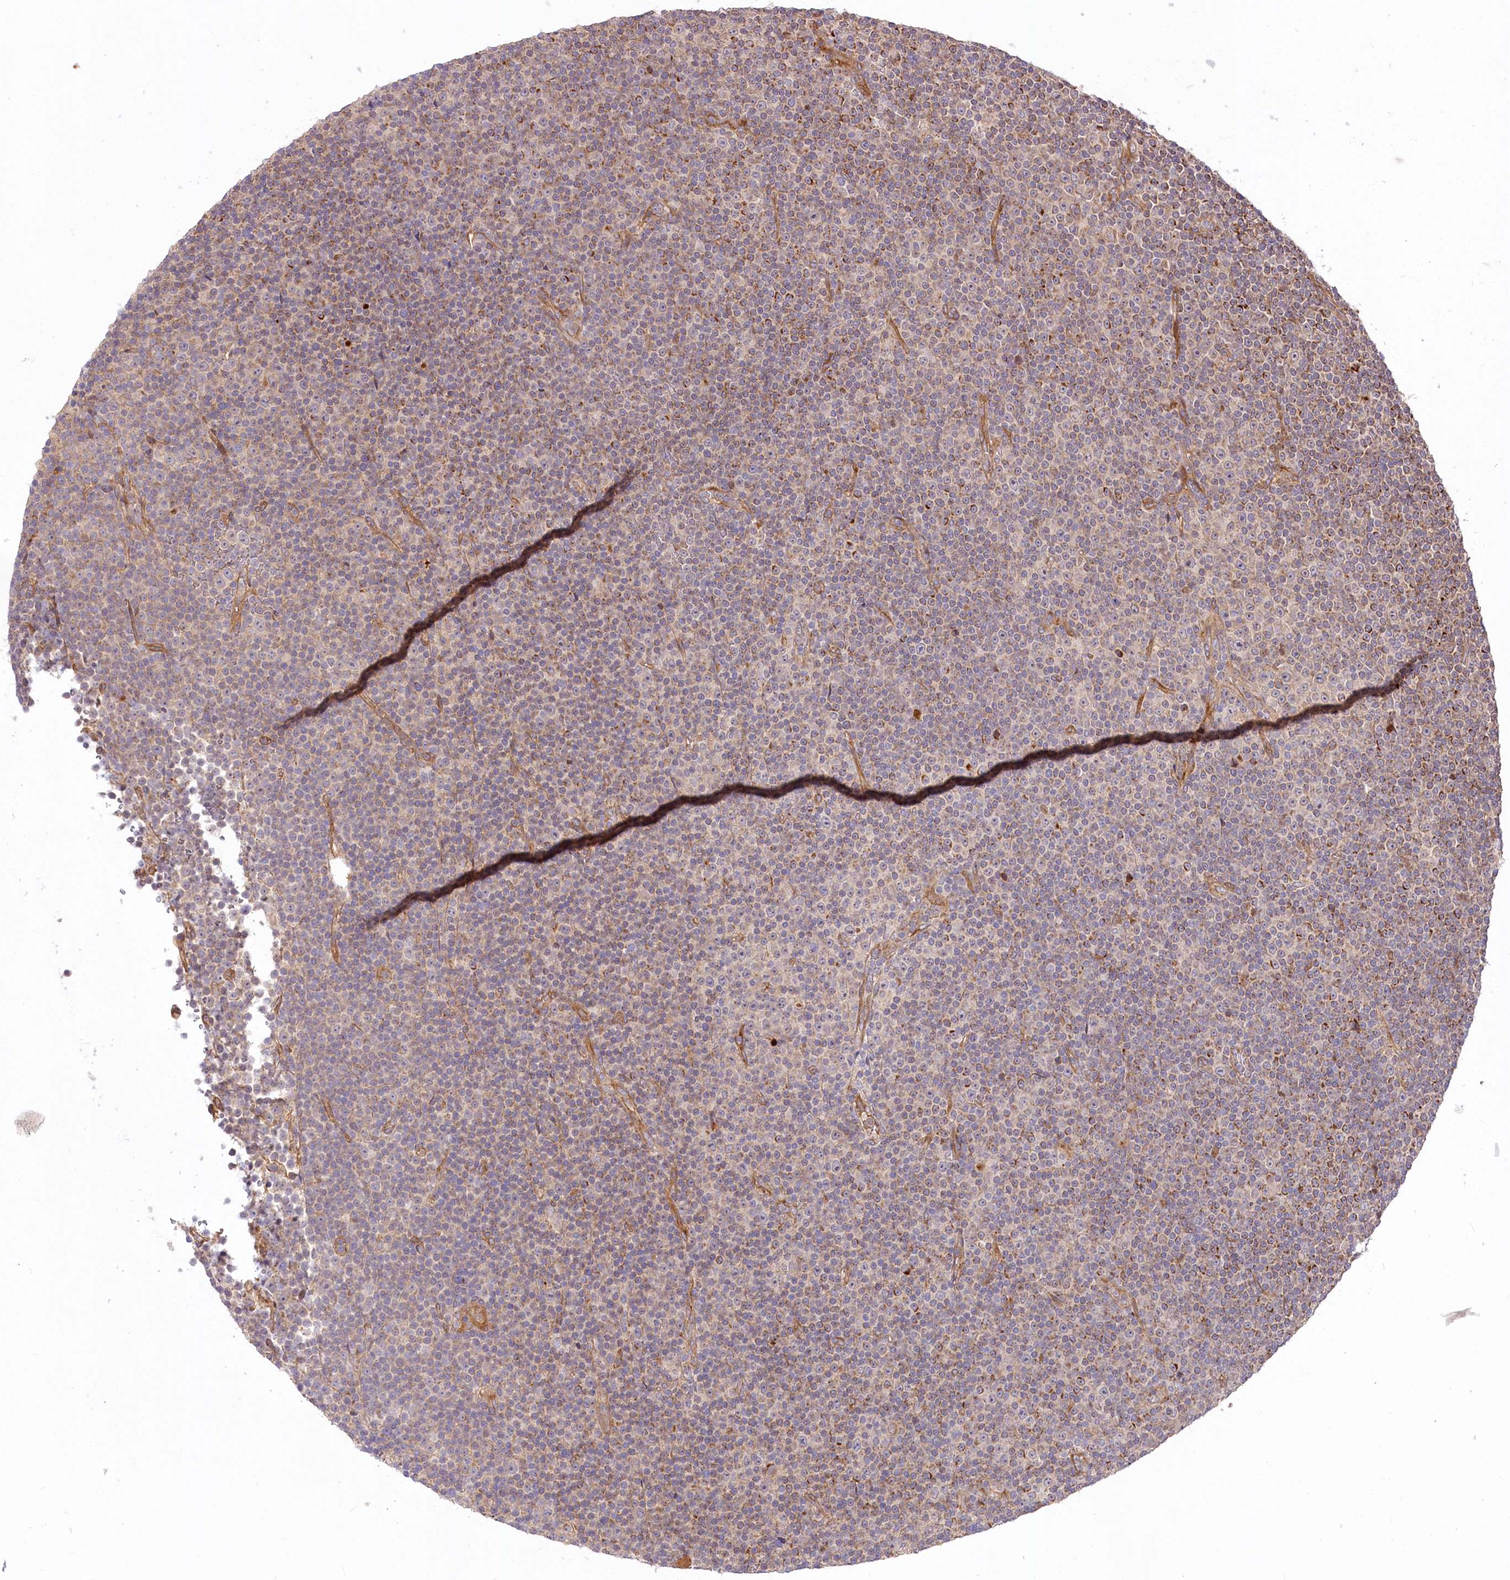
{"staining": {"intensity": "weak", "quantity": "25%-75%", "location": "cytoplasmic/membranous"}, "tissue": "lymphoma", "cell_type": "Tumor cells", "image_type": "cancer", "snomed": [{"axis": "morphology", "description": "Malignant lymphoma, non-Hodgkin's type, Low grade"}, {"axis": "topography", "description": "Lymph node"}], "caption": "This micrograph shows lymphoma stained with immunohistochemistry (IHC) to label a protein in brown. The cytoplasmic/membranous of tumor cells show weak positivity for the protein. Nuclei are counter-stained blue.", "gene": "PSTK", "patient": {"sex": "female", "age": 67}}